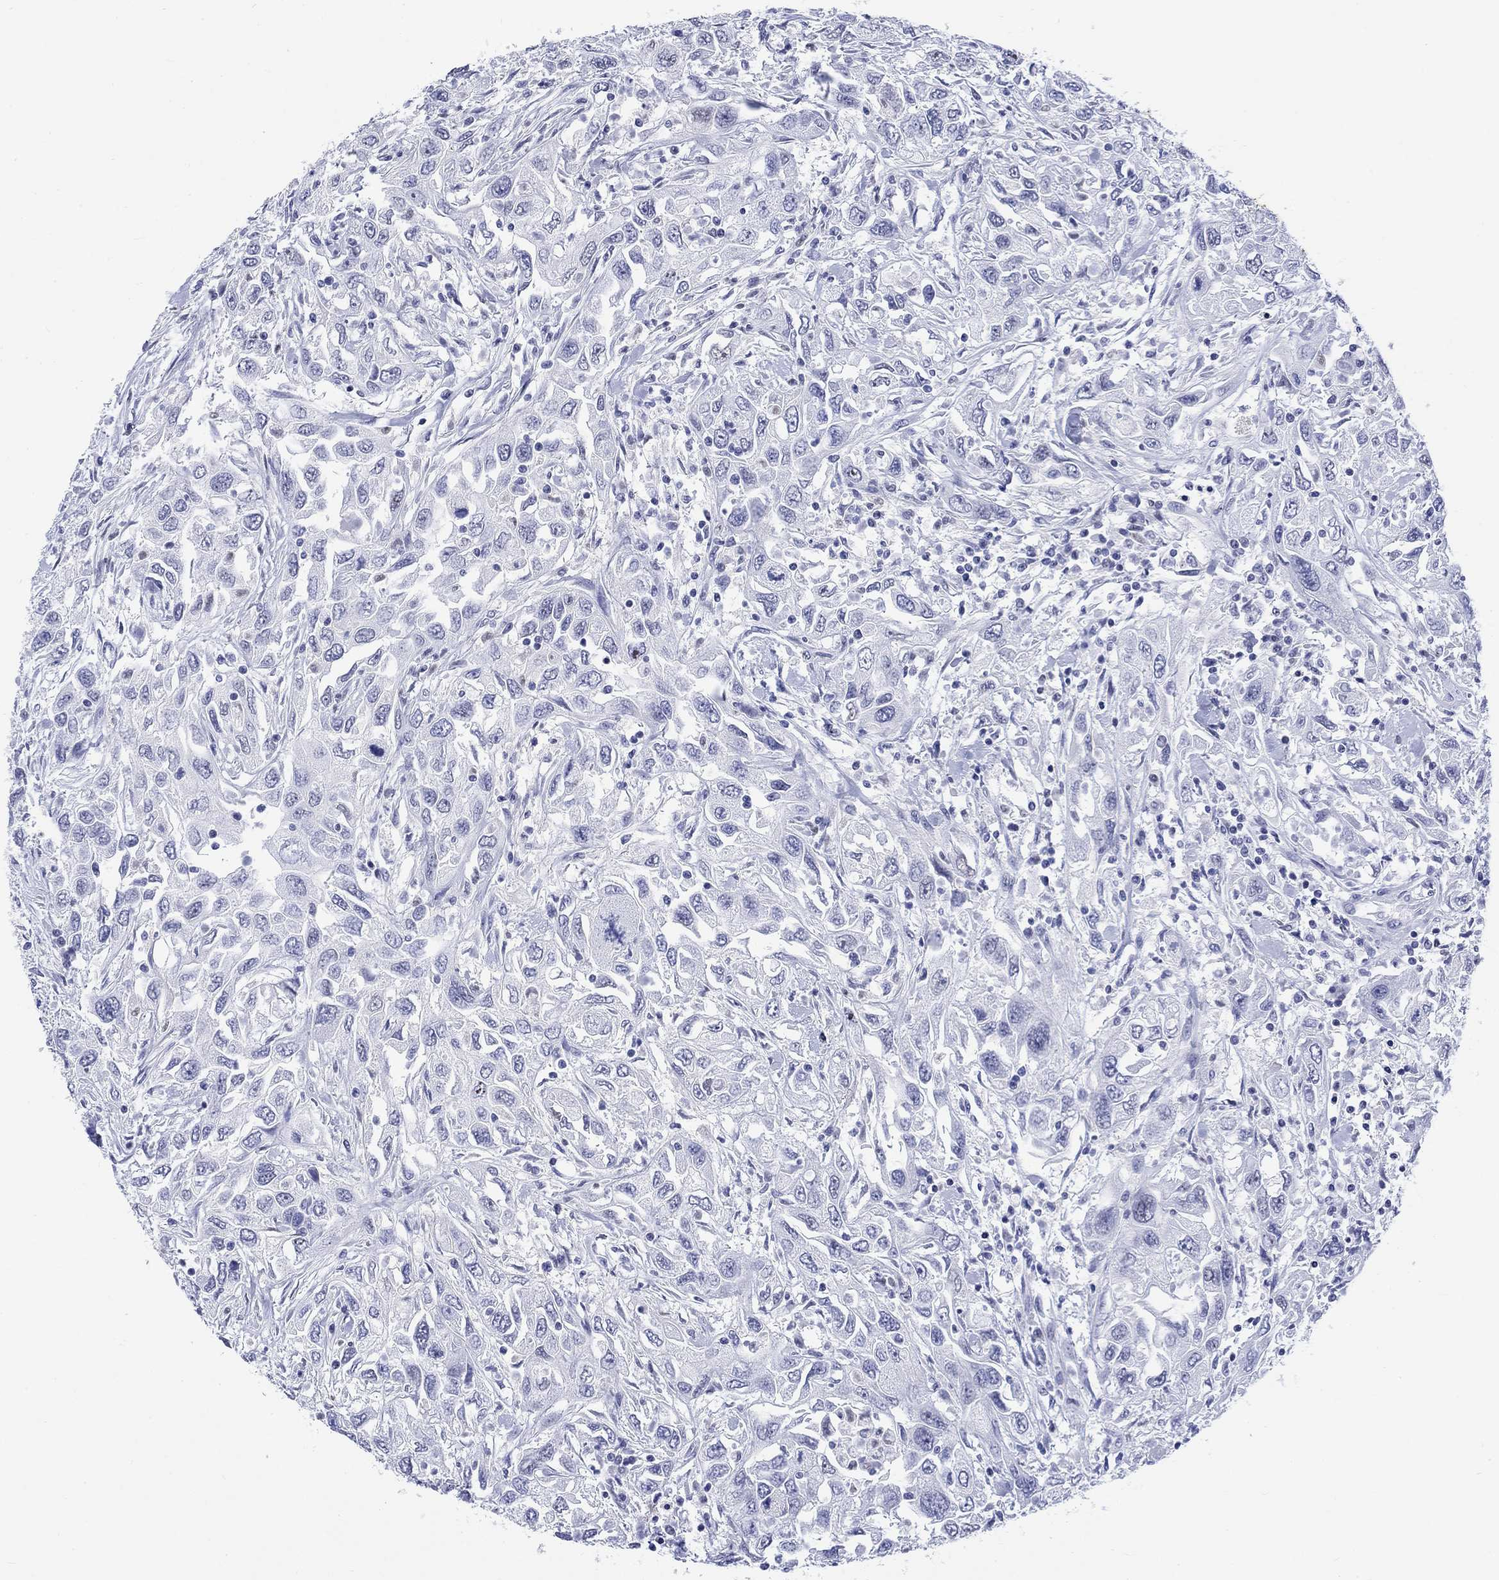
{"staining": {"intensity": "negative", "quantity": "none", "location": "none"}, "tissue": "urothelial cancer", "cell_type": "Tumor cells", "image_type": "cancer", "snomed": [{"axis": "morphology", "description": "Urothelial carcinoma, High grade"}, {"axis": "topography", "description": "Urinary bladder"}], "caption": "Tumor cells are negative for protein expression in human urothelial cancer.", "gene": "KRT76", "patient": {"sex": "male", "age": 76}}